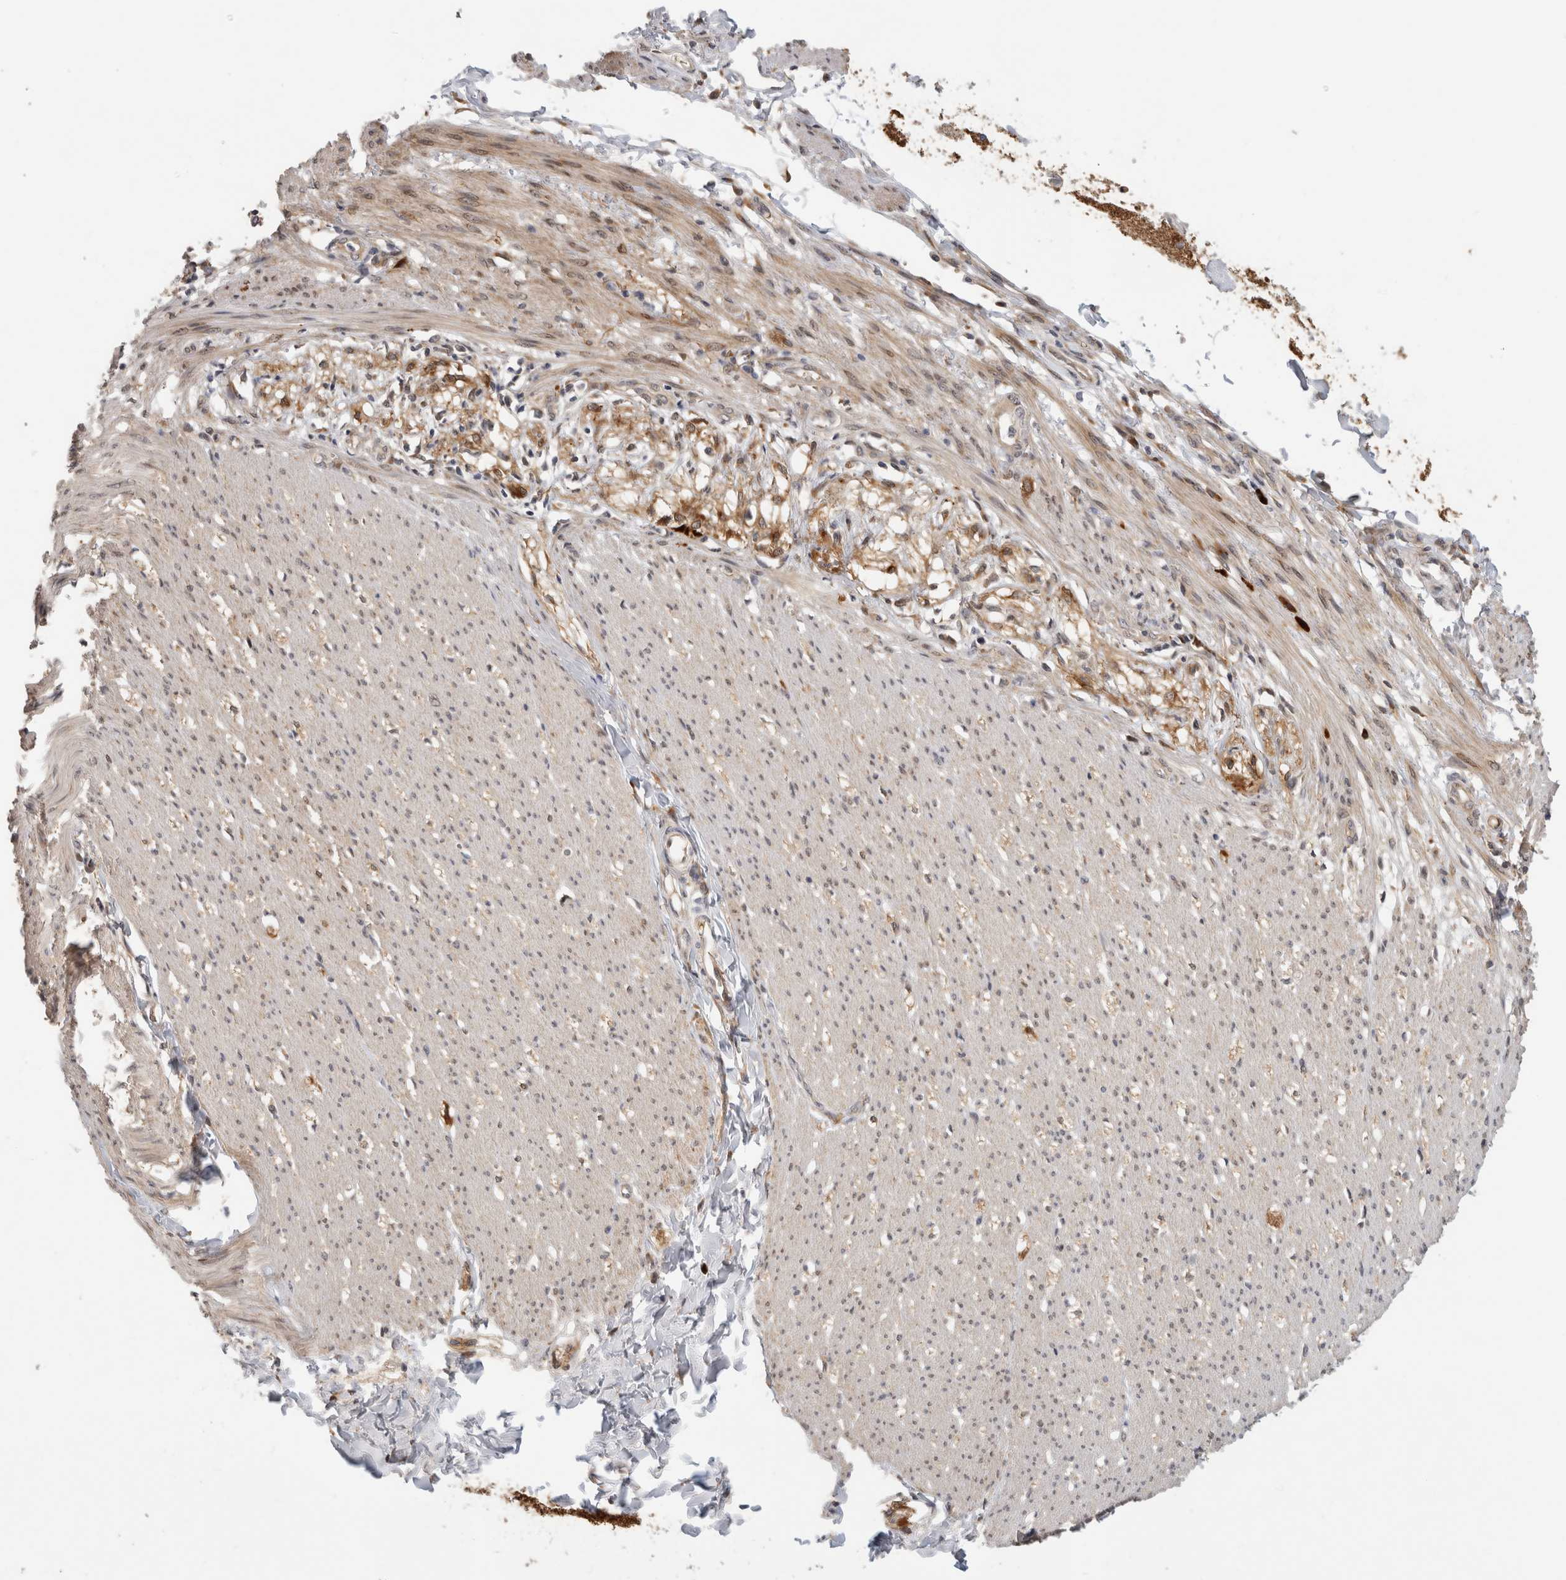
{"staining": {"intensity": "weak", "quantity": "25%-75%", "location": "cytoplasmic/membranous"}, "tissue": "smooth muscle", "cell_type": "Smooth muscle cells", "image_type": "normal", "snomed": [{"axis": "morphology", "description": "Normal tissue, NOS"}, {"axis": "morphology", "description": "Adenocarcinoma, NOS"}, {"axis": "topography", "description": "Smooth muscle"}, {"axis": "topography", "description": "Colon"}], "caption": "Immunohistochemical staining of normal human smooth muscle shows 25%-75% levels of weak cytoplasmic/membranous protein expression in about 25%-75% of smooth muscle cells.", "gene": "APOL2", "patient": {"sex": "male", "age": 14}}